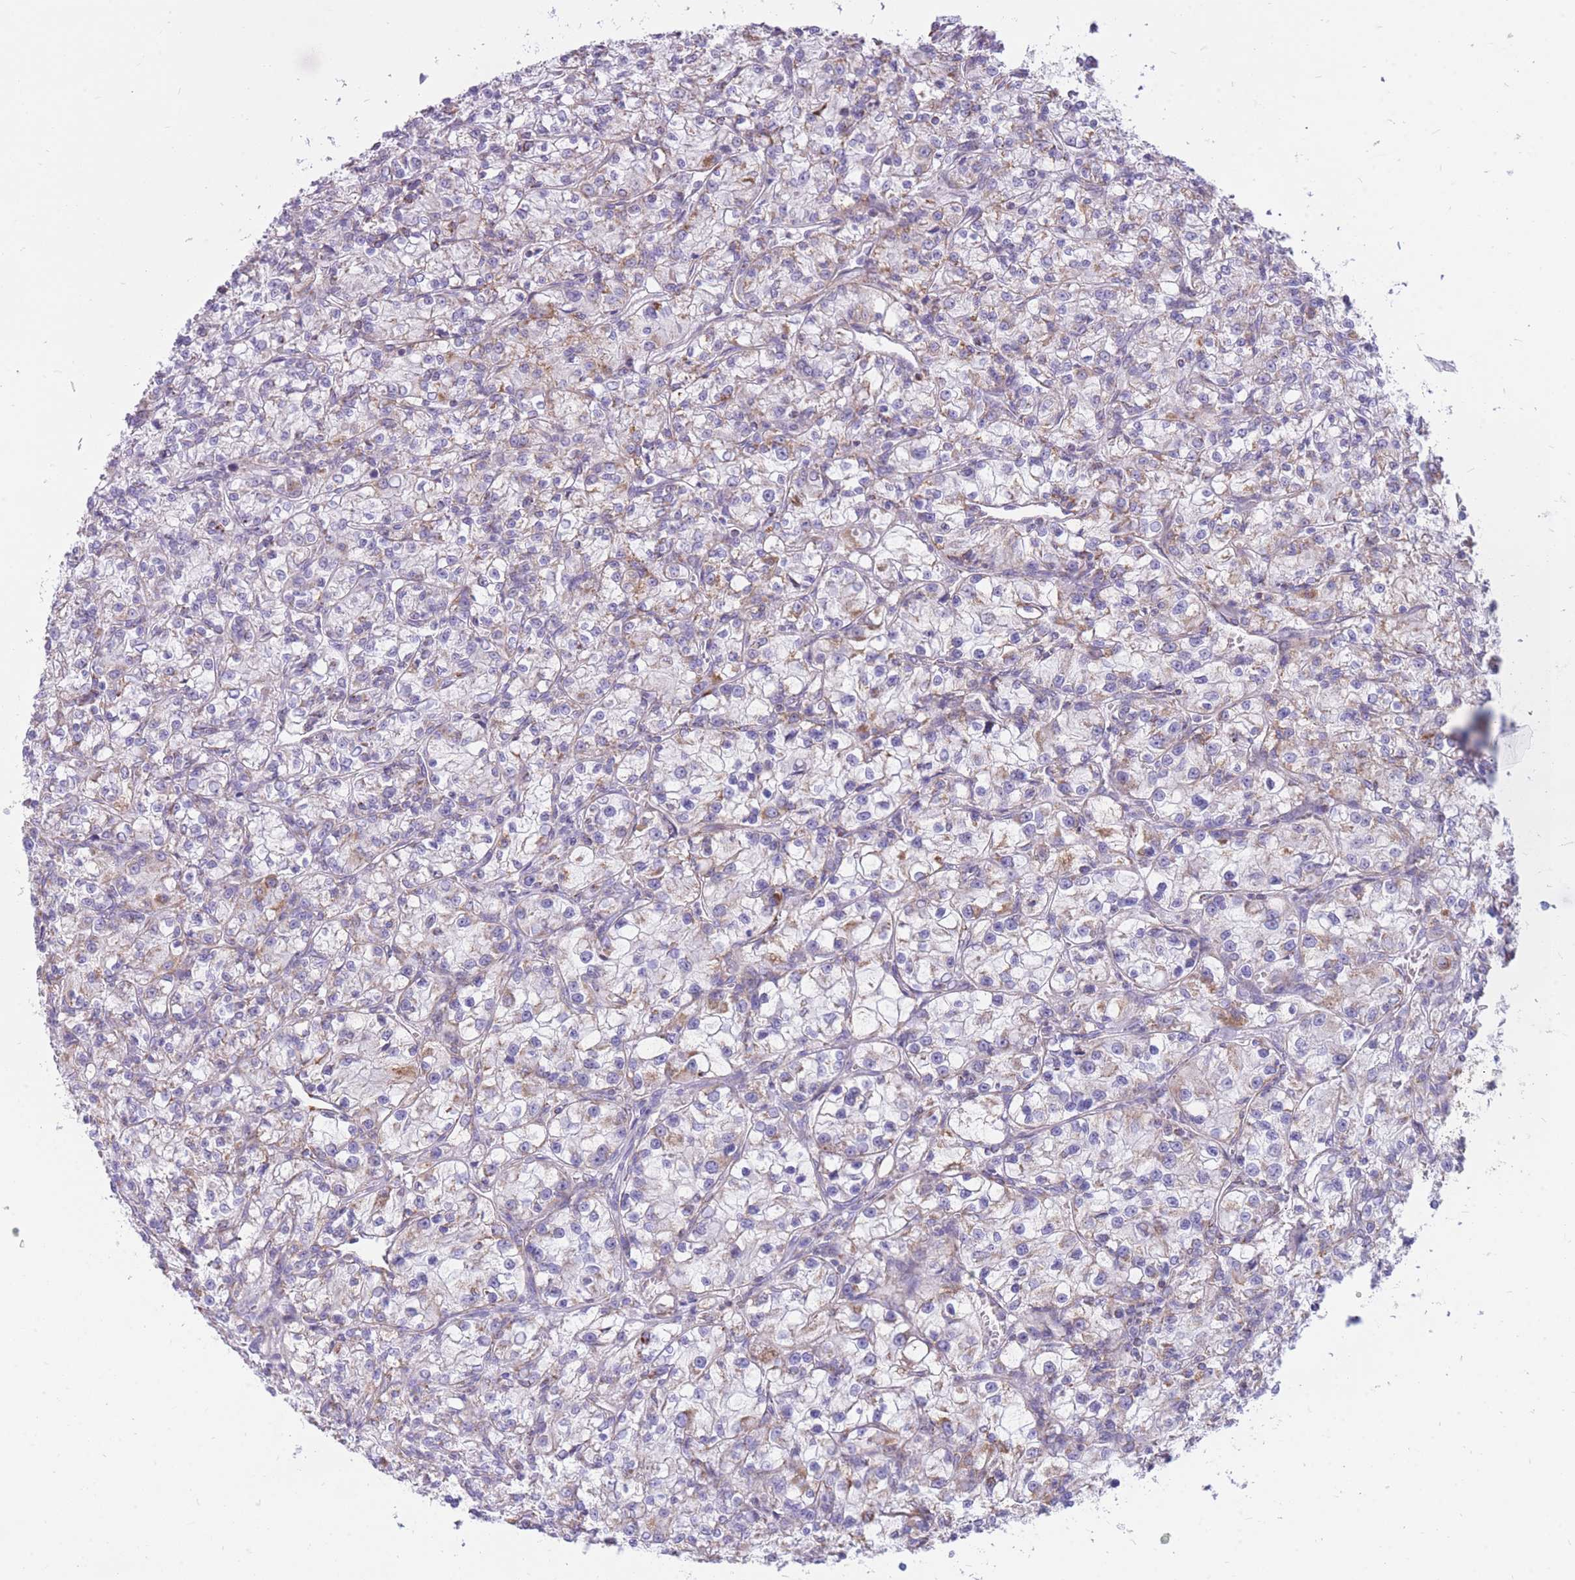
{"staining": {"intensity": "moderate", "quantity": "<25%", "location": "cytoplasmic/membranous"}, "tissue": "renal cancer", "cell_type": "Tumor cells", "image_type": "cancer", "snomed": [{"axis": "morphology", "description": "Adenocarcinoma, NOS"}, {"axis": "topography", "description": "Kidney"}], "caption": "Immunohistochemistry staining of renal cancer (adenocarcinoma), which reveals low levels of moderate cytoplasmic/membranous staining in about <25% of tumor cells indicating moderate cytoplasmic/membranous protein expression. The staining was performed using DAB (brown) for protein detection and nuclei were counterstained in hematoxylin (blue).", "gene": "PCSK1", "patient": {"sex": "female", "age": 59}}